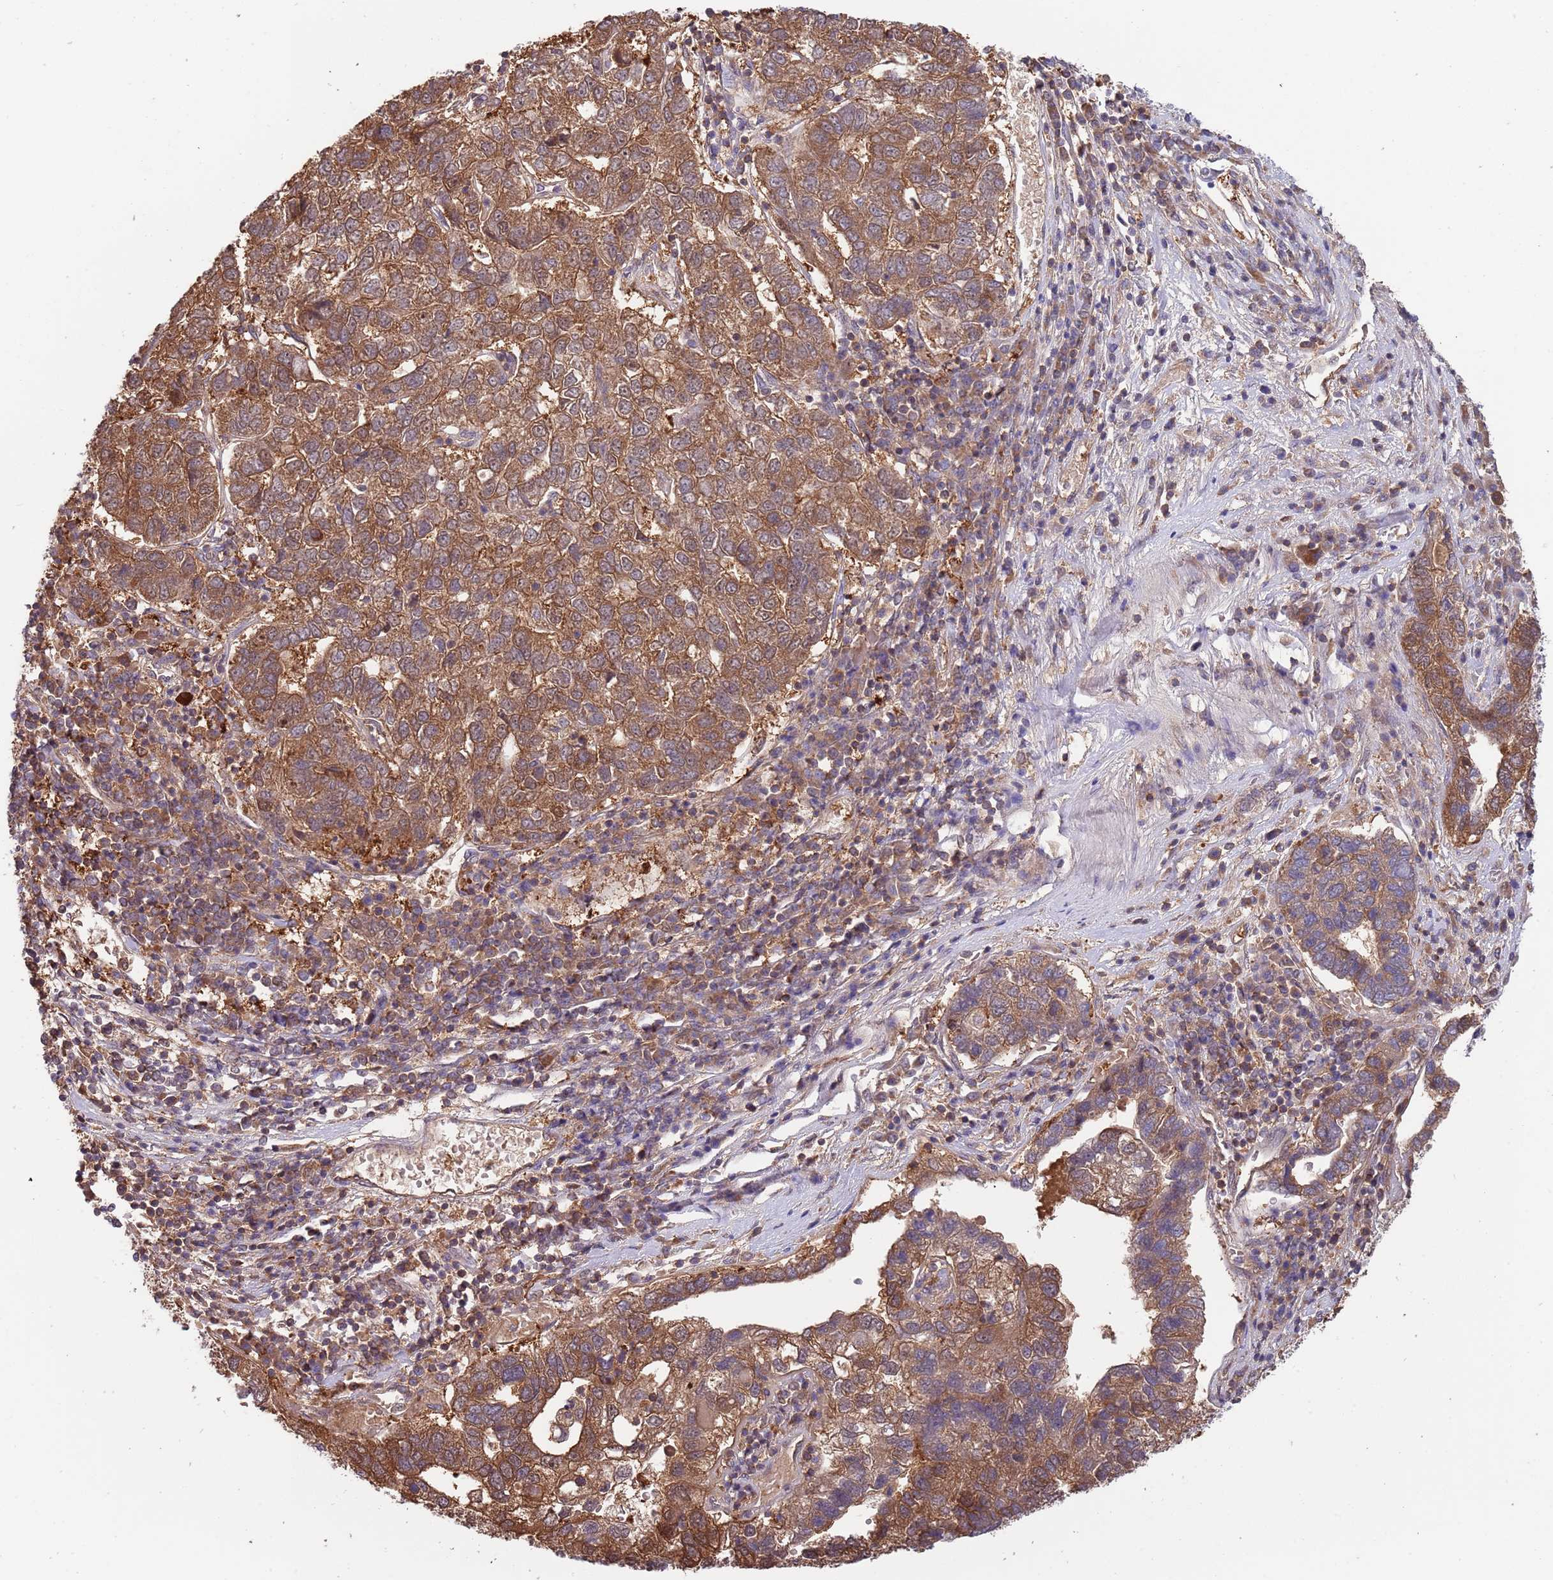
{"staining": {"intensity": "moderate", "quantity": ">75%", "location": "cytoplasmic/membranous"}, "tissue": "pancreatic cancer", "cell_type": "Tumor cells", "image_type": "cancer", "snomed": [{"axis": "morphology", "description": "Adenocarcinoma, NOS"}, {"axis": "topography", "description": "Pancreas"}], "caption": "A brown stain labels moderate cytoplasmic/membranous expression of a protein in human adenocarcinoma (pancreatic) tumor cells.", "gene": "GSDMD", "patient": {"sex": "female", "age": 61}}